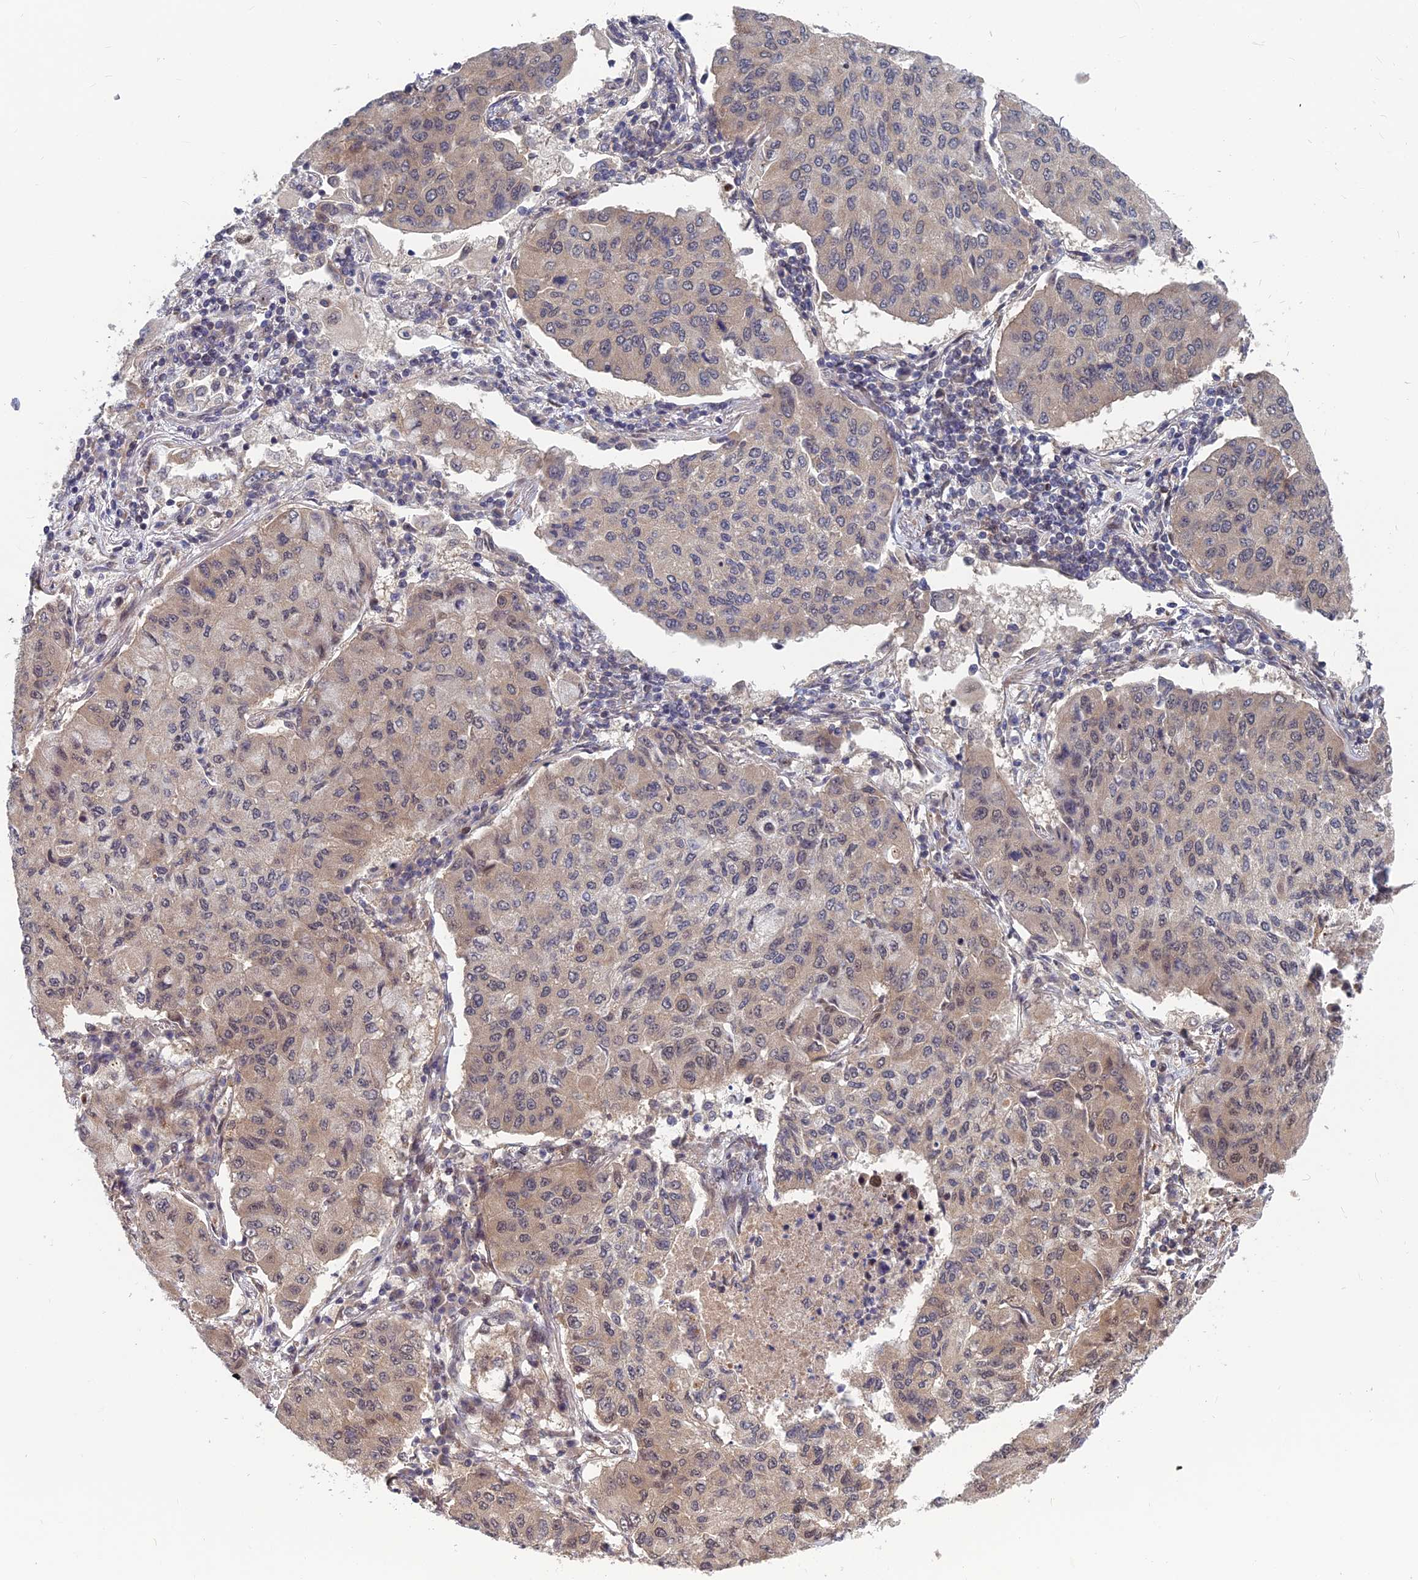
{"staining": {"intensity": "weak", "quantity": "25%-75%", "location": "cytoplasmic/membranous,nuclear"}, "tissue": "lung cancer", "cell_type": "Tumor cells", "image_type": "cancer", "snomed": [{"axis": "morphology", "description": "Squamous cell carcinoma, NOS"}, {"axis": "topography", "description": "Lung"}], "caption": "This histopathology image displays immunohistochemistry (IHC) staining of lung cancer (squamous cell carcinoma), with low weak cytoplasmic/membranous and nuclear expression in about 25%-75% of tumor cells.", "gene": "COMMD2", "patient": {"sex": "male", "age": 74}}